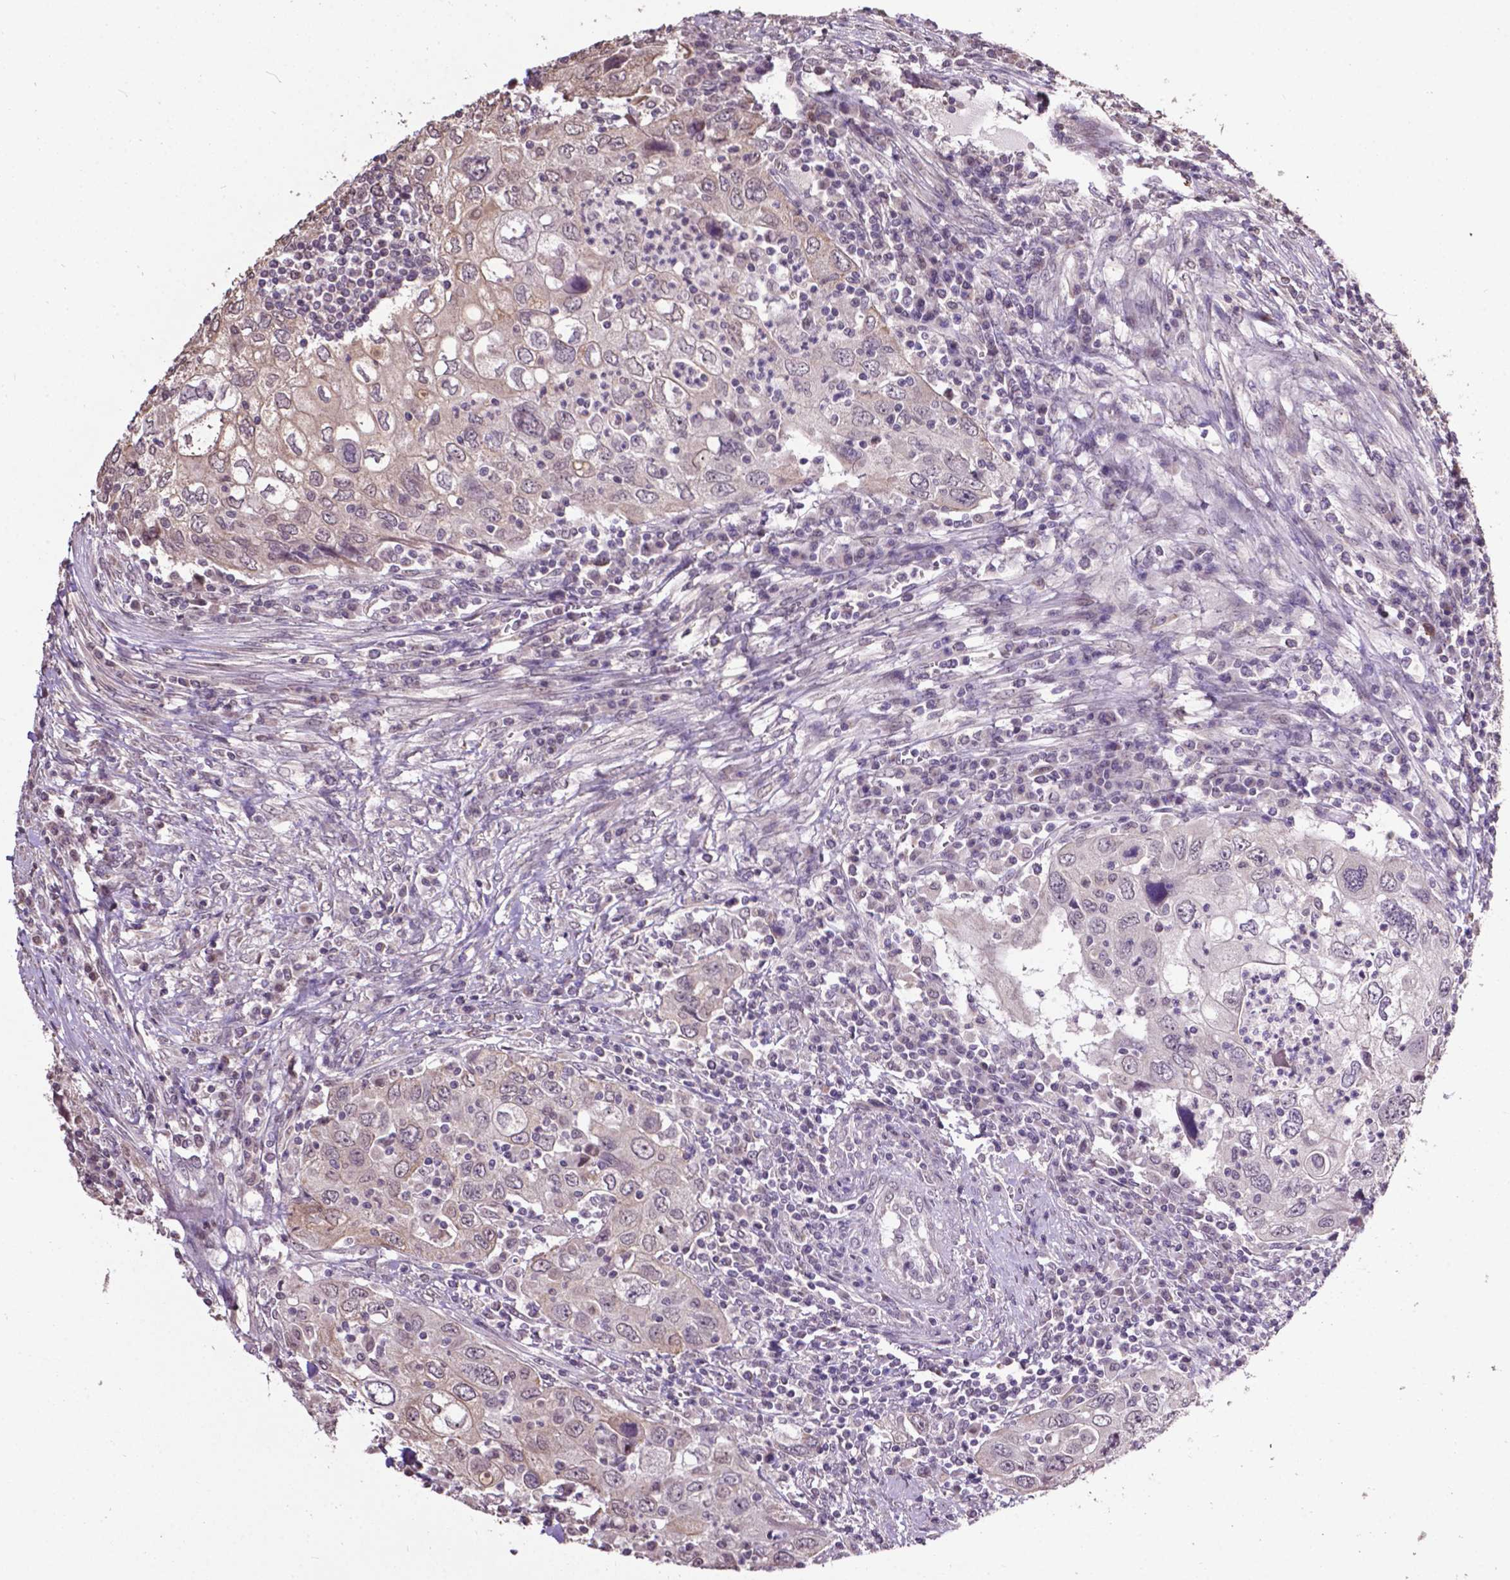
{"staining": {"intensity": "negative", "quantity": "none", "location": "none"}, "tissue": "urothelial cancer", "cell_type": "Tumor cells", "image_type": "cancer", "snomed": [{"axis": "morphology", "description": "Urothelial carcinoma, High grade"}, {"axis": "topography", "description": "Urinary bladder"}], "caption": "Immunohistochemical staining of urothelial carcinoma (high-grade) displays no significant expression in tumor cells. The staining is performed using DAB (3,3'-diaminobenzidine) brown chromogen with nuclei counter-stained in using hematoxylin.", "gene": "GLRA2", "patient": {"sex": "male", "age": 76}}